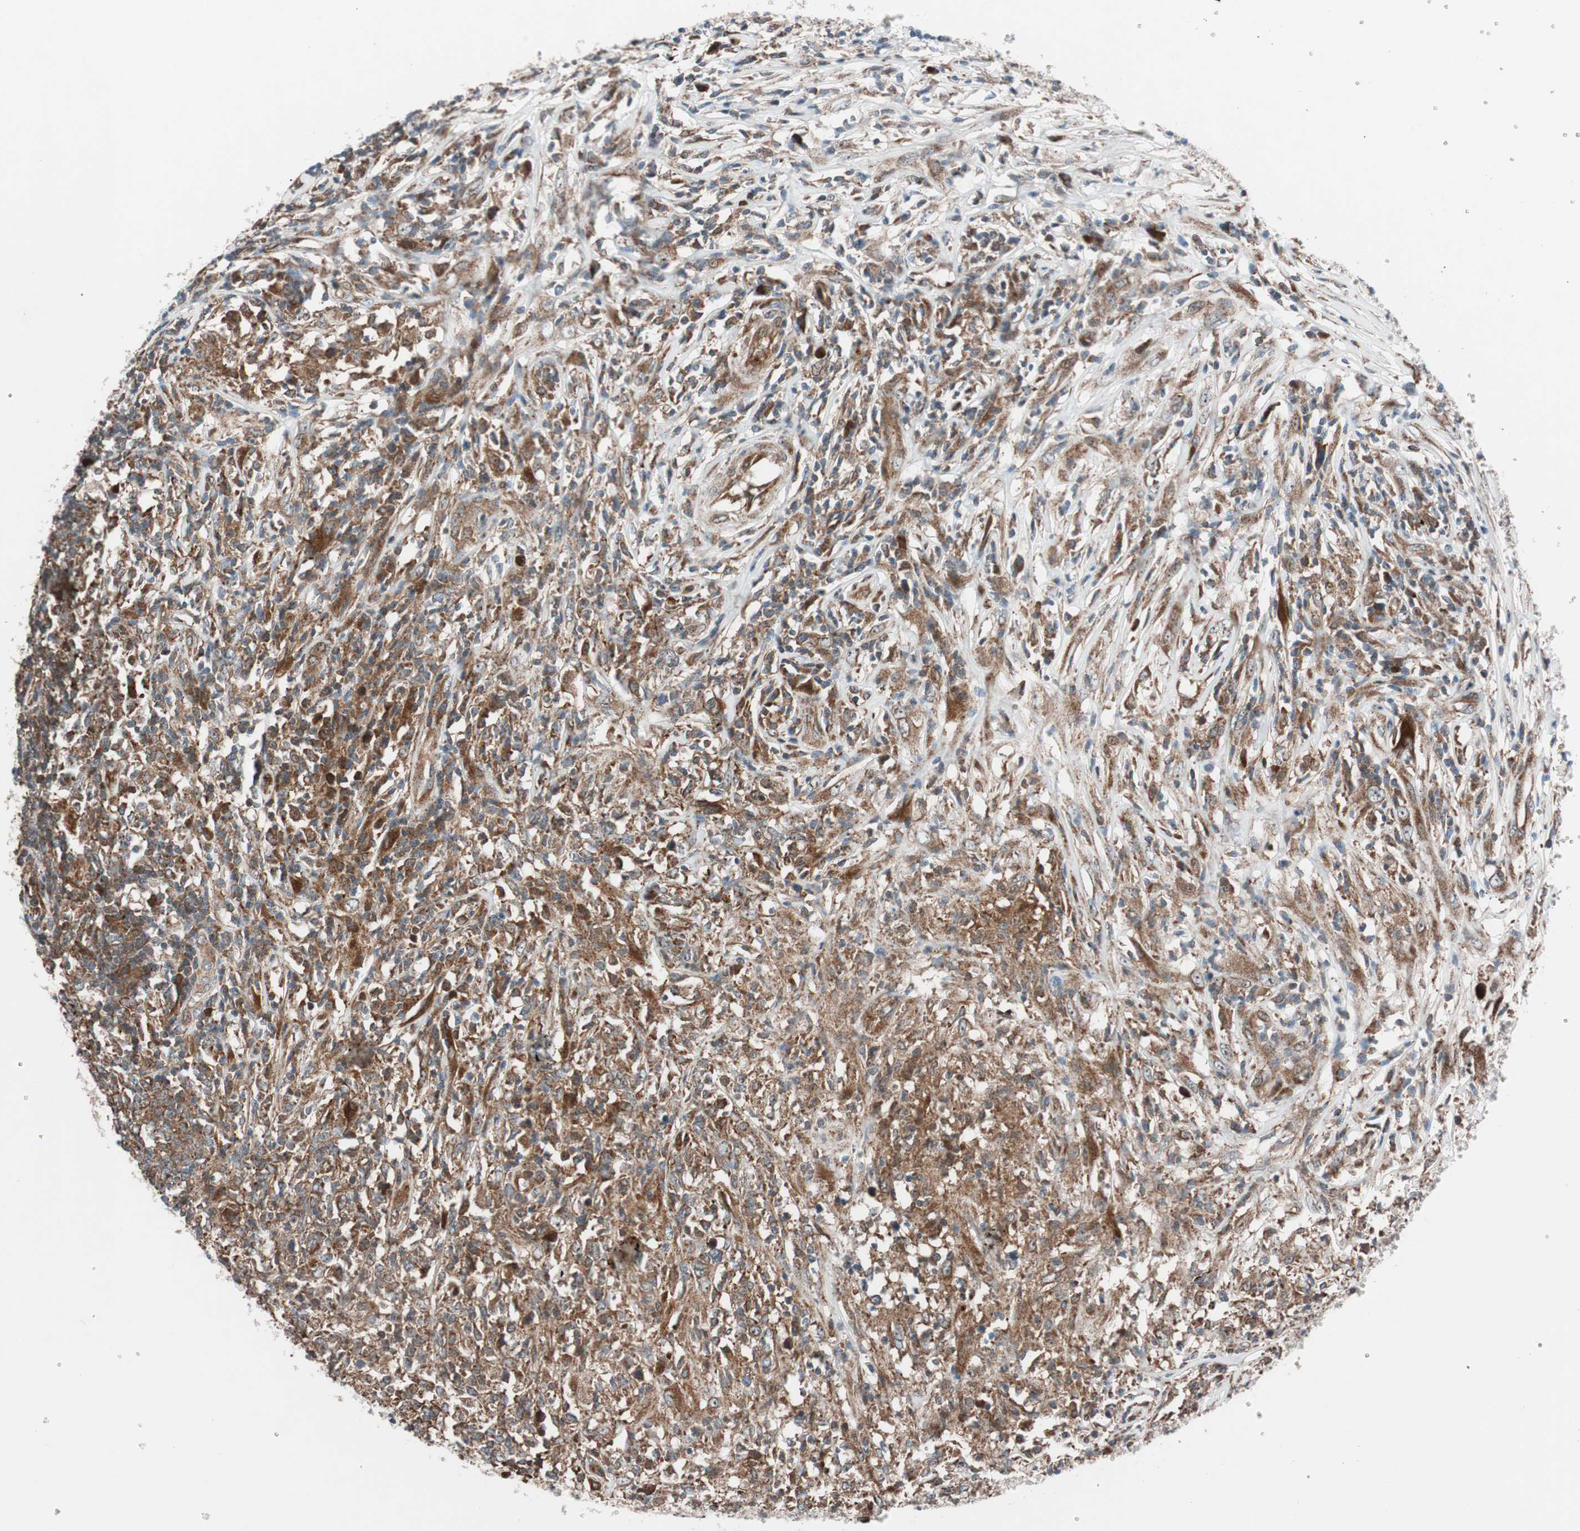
{"staining": {"intensity": "moderate", "quantity": ">75%", "location": "cytoplasmic/membranous"}, "tissue": "lymphoma", "cell_type": "Tumor cells", "image_type": "cancer", "snomed": [{"axis": "morphology", "description": "Malignant lymphoma, non-Hodgkin's type, High grade"}, {"axis": "topography", "description": "Lymph node"}], "caption": "DAB (3,3'-diaminobenzidine) immunohistochemical staining of lymphoma displays moderate cytoplasmic/membranous protein expression in approximately >75% of tumor cells.", "gene": "CCL14", "patient": {"sex": "female", "age": 84}}